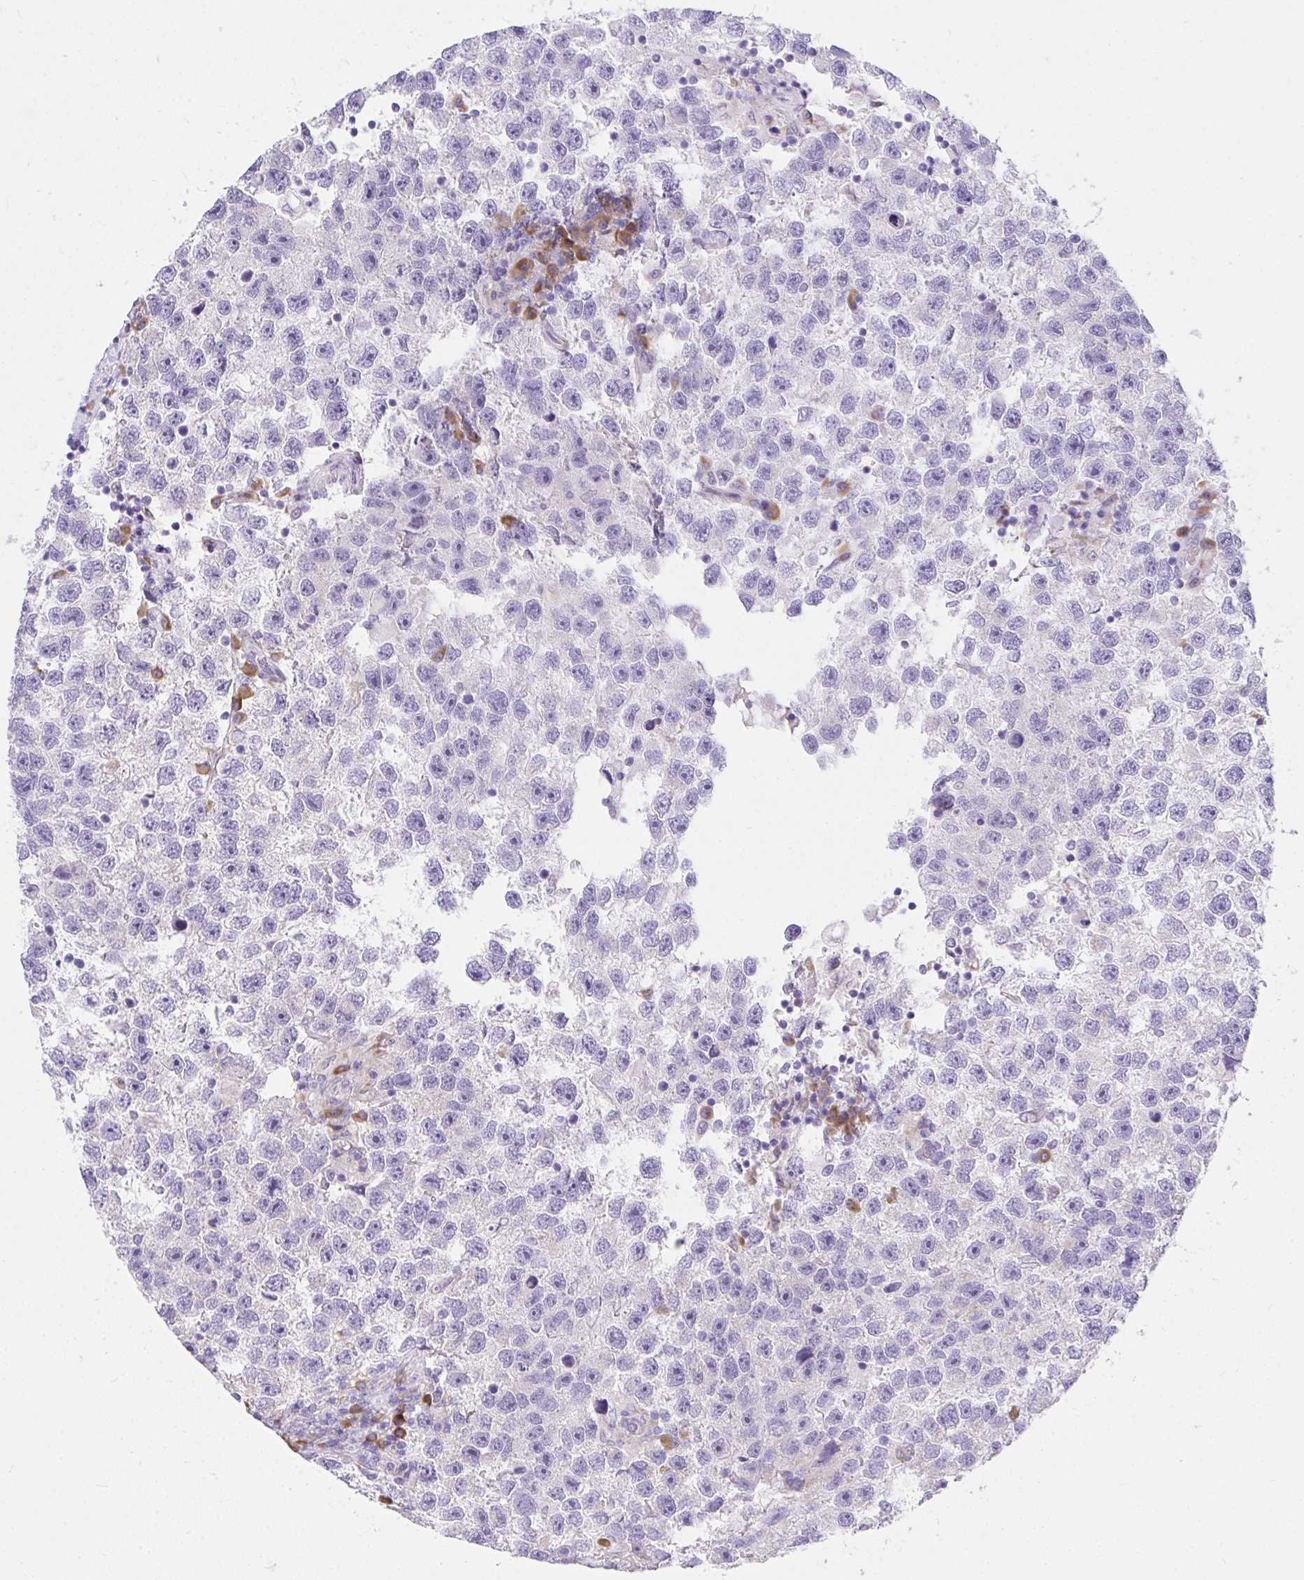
{"staining": {"intensity": "negative", "quantity": "none", "location": "none"}, "tissue": "testis cancer", "cell_type": "Tumor cells", "image_type": "cancer", "snomed": [{"axis": "morphology", "description": "Seminoma, NOS"}, {"axis": "topography", "description": "Testis"}], "caption": "Photomicrograph shows no significant protein positivity in tumor cells of testis cancer (seminoma).", "gene": "ADRA2C", "patient": {"sex": "male", "age": 26}}